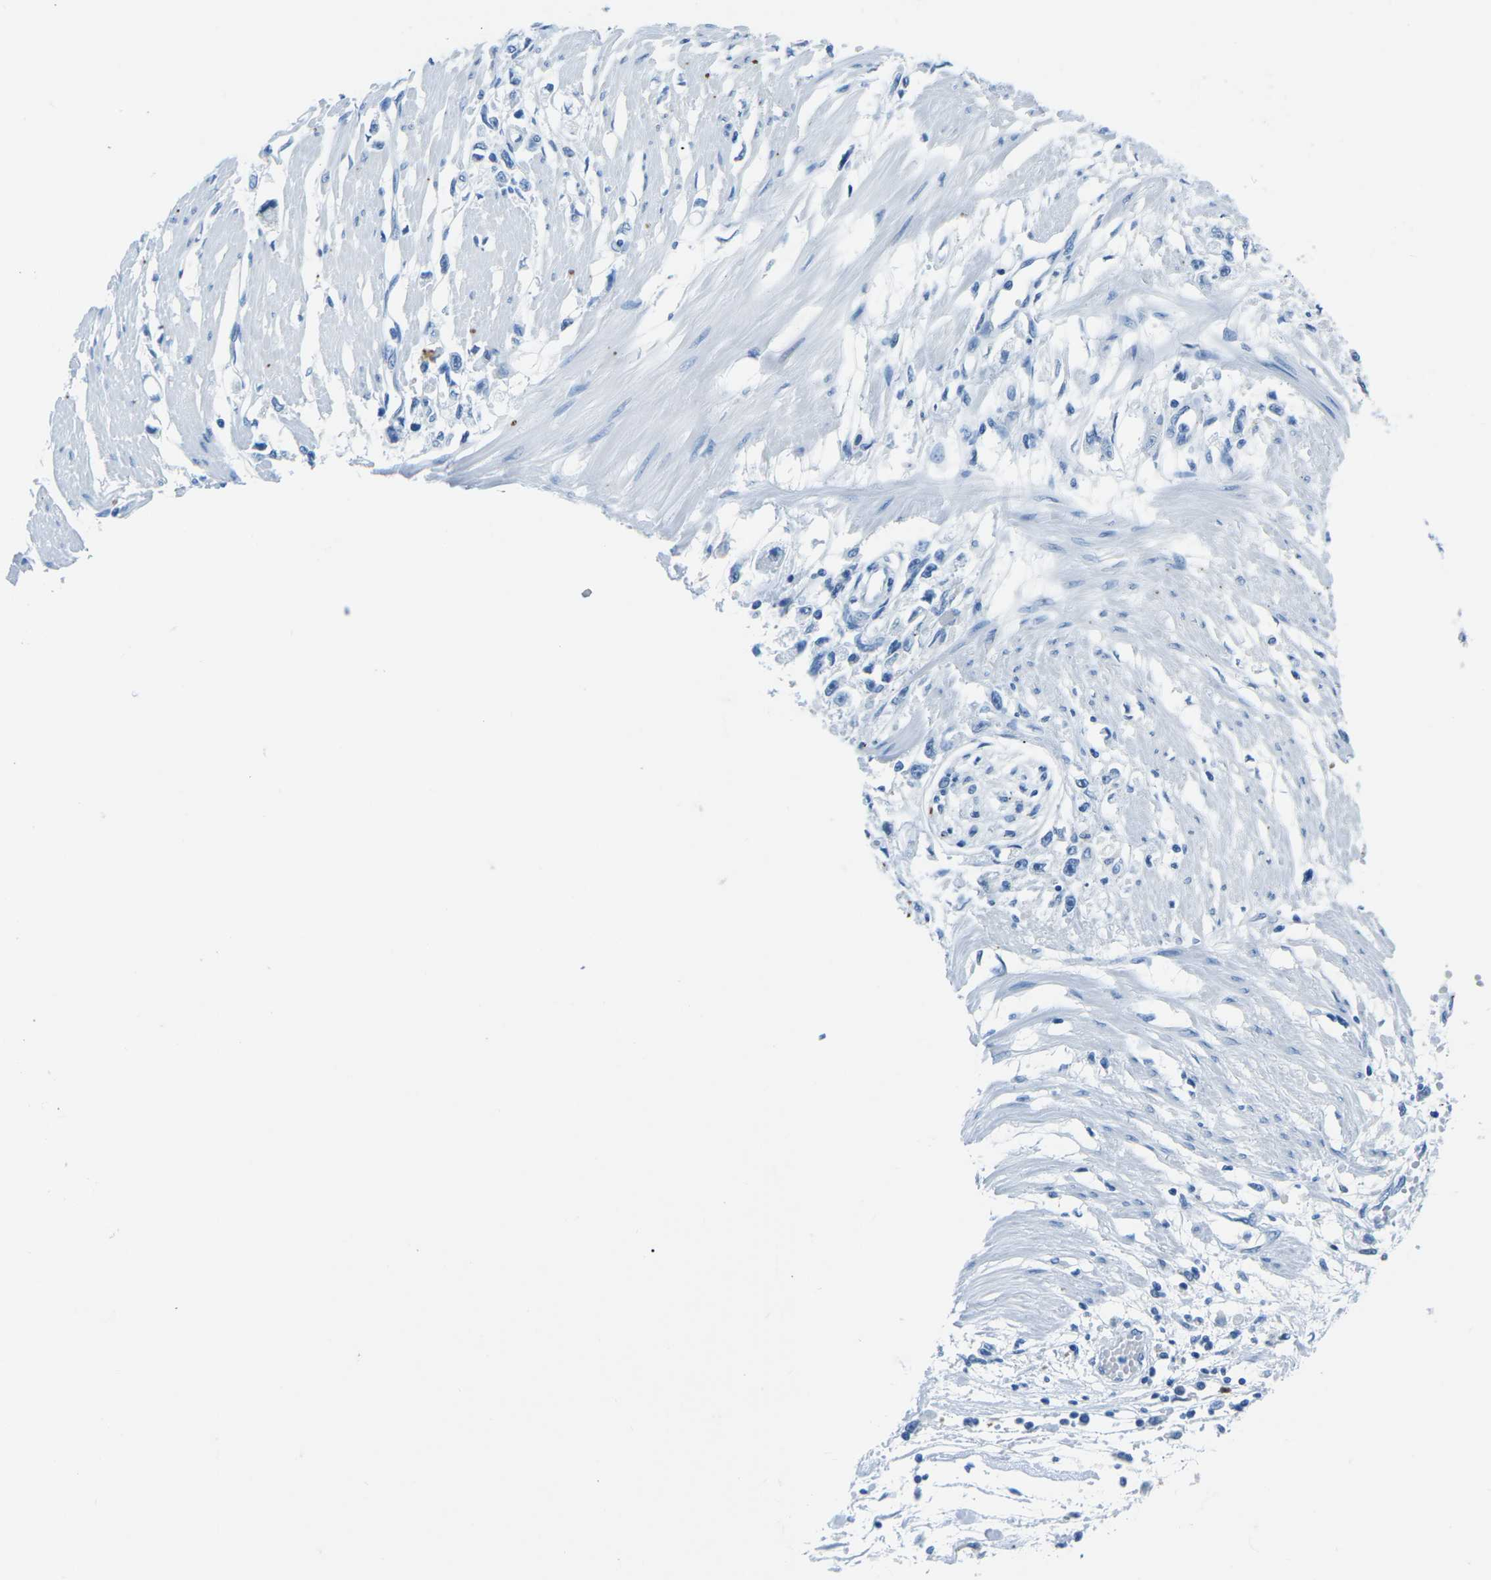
{"staining": {"intensity": "negative", "quantity": "none", "location": "none"}, "tissue": "stomach cancer", "cell_type": "Tumor cells", "image_type": "cancer", "snomed": [{"axis": "morphology", "description": "Adenocarcinoma, NOS"}, {"axis": "topography", "description": "Stomach"}], "caption": "Human stomach cancer (adenocarcinoma) stained for a protein using immunohistochemistry (IHC) reveals no positivity in tumor cells.", "gene": "MYH8", "patient": {"sex": "female", "age": 59}}